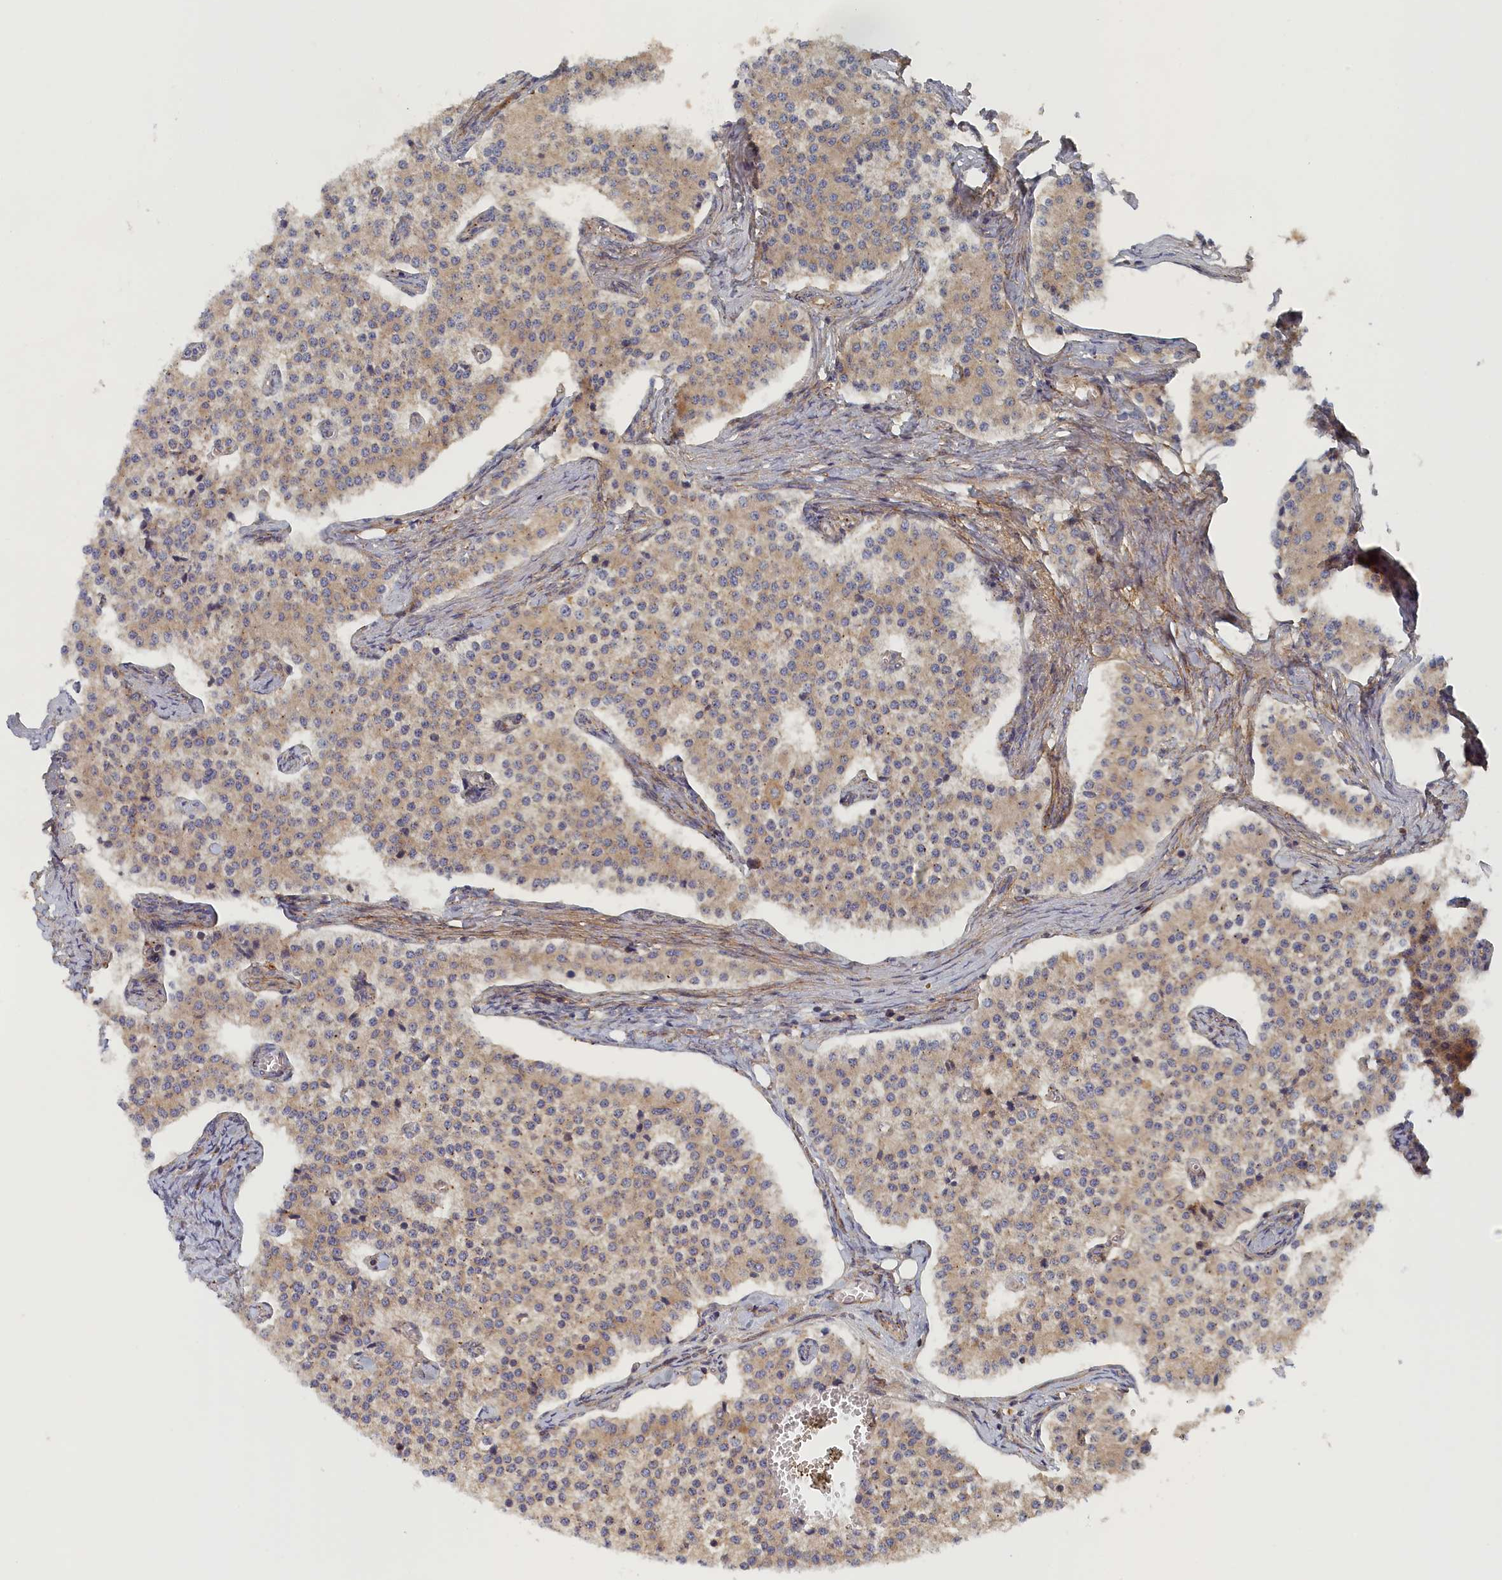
{"staining": {"intensity": "weak", "quantity": "25%-75%", "location": "cytoplasmic/membranous"}, "tissue": "carcinoid", "cell_type": "Tumor cells", "image_type": "cancer", "snomed": [{"axis": "morphology", "description": "Carcinoid, malignant, NOS"}, {"axis": "topography", "description": "Colon"}], "caption": "Immunohistochemical staining of malignant carcinoid displays weak cytoplasmic/membranous protein positivity in approximately 25%-75% of tumor cells. (Brightfield microscopy of DAB IHC at high magnification).", "gene": "TMEM196", "patient": {"sex": "female", "age": 52}}